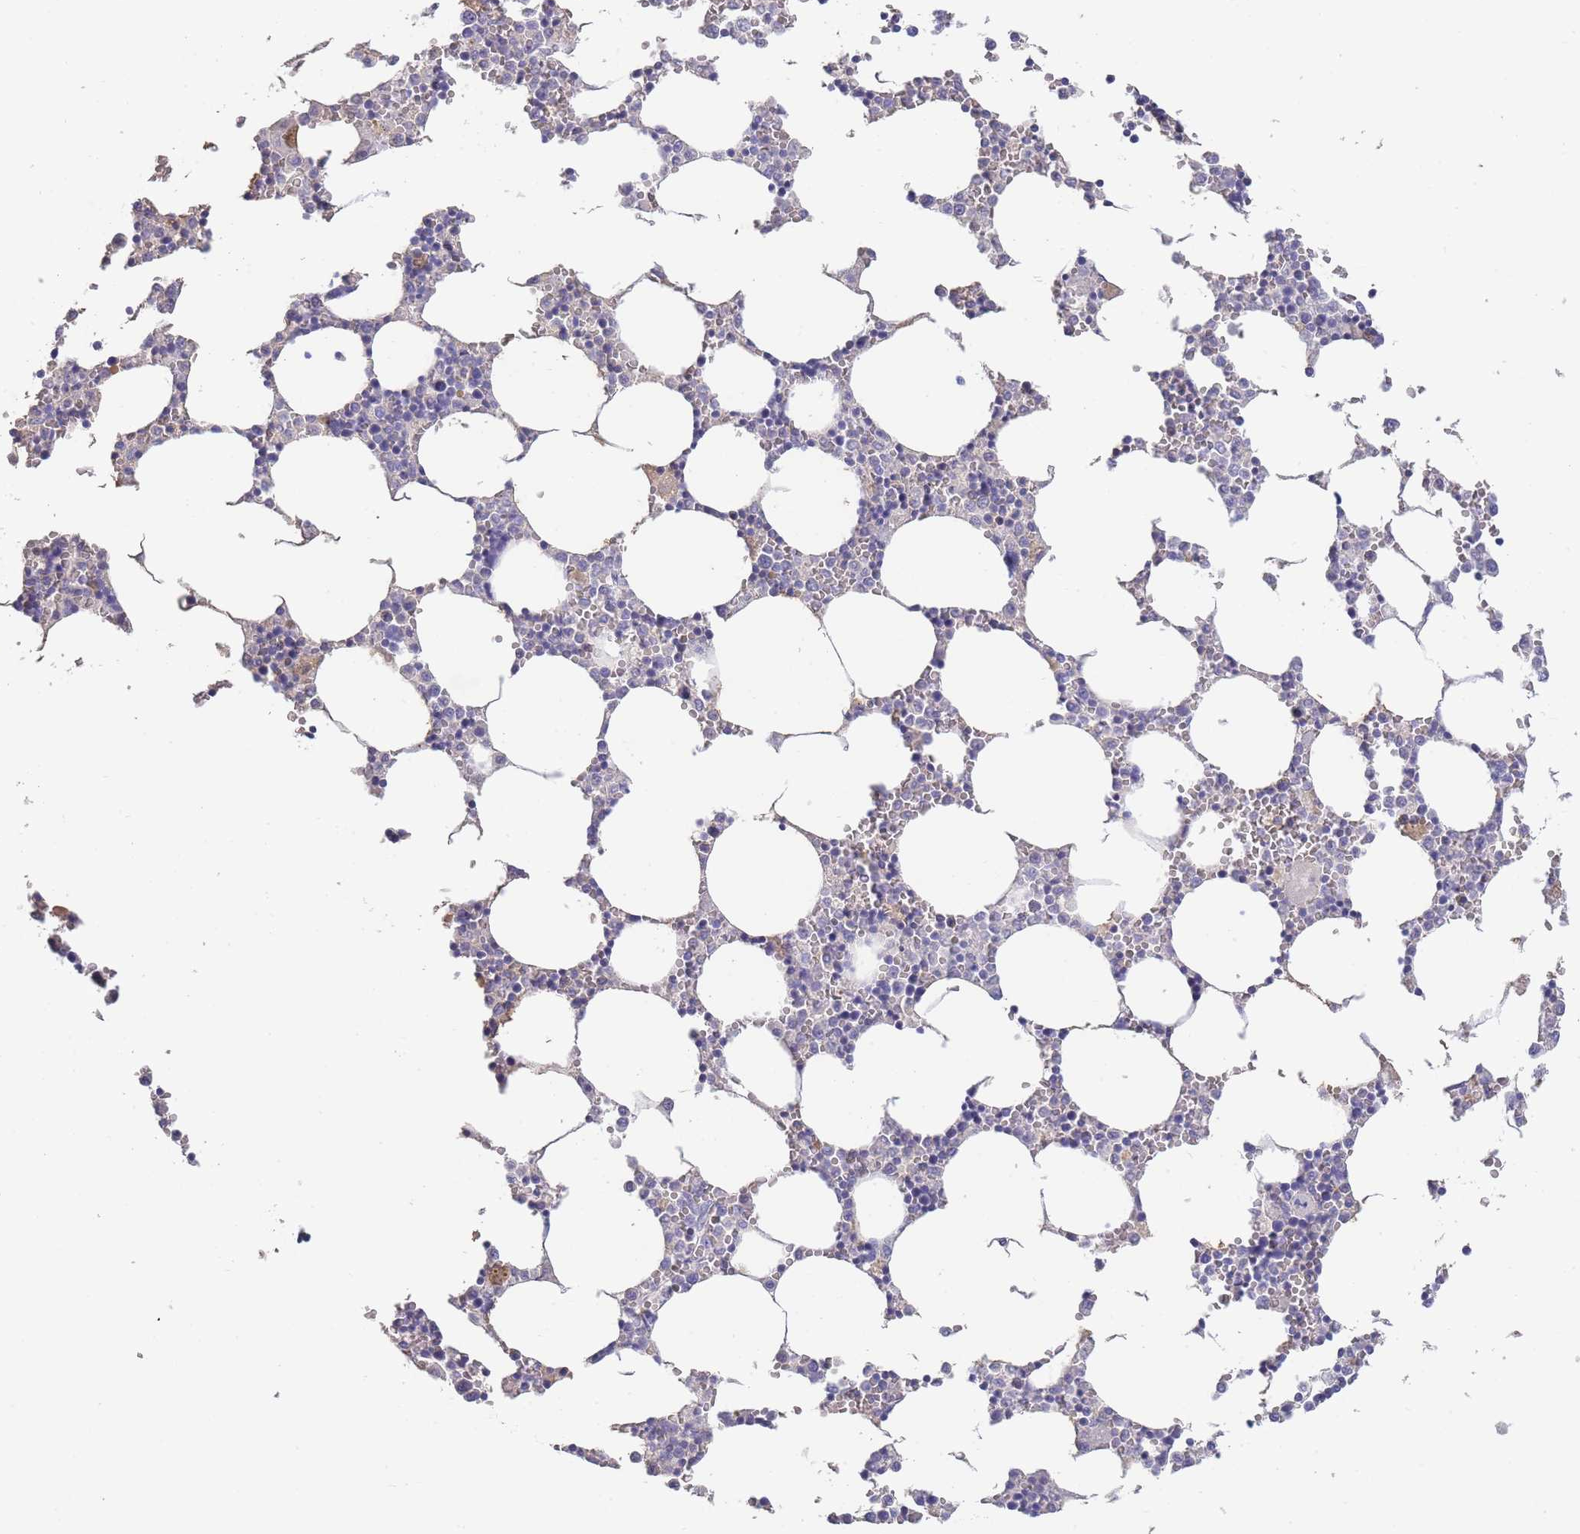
{"staining": {"intensity": "negative", "quantity": "none", "location": "none"}, "tissue": "bone marrow", "cell_type": "Hematopoietic cells", "image_type": "normal", "snomed": [{"axis": "morphology", "description": "Normal tissue, NOS"}, {"axis": "topography", "description": "Bone marrow"}], "caption": "Histopathology image shows no protein expression in hematopoietic cells of unremarkable bone marrow. (Immunohistochemistry, brightfield microscopy, high magnification).", "gene": "CD37", "patient": {"sex": "female", "age": 64}}